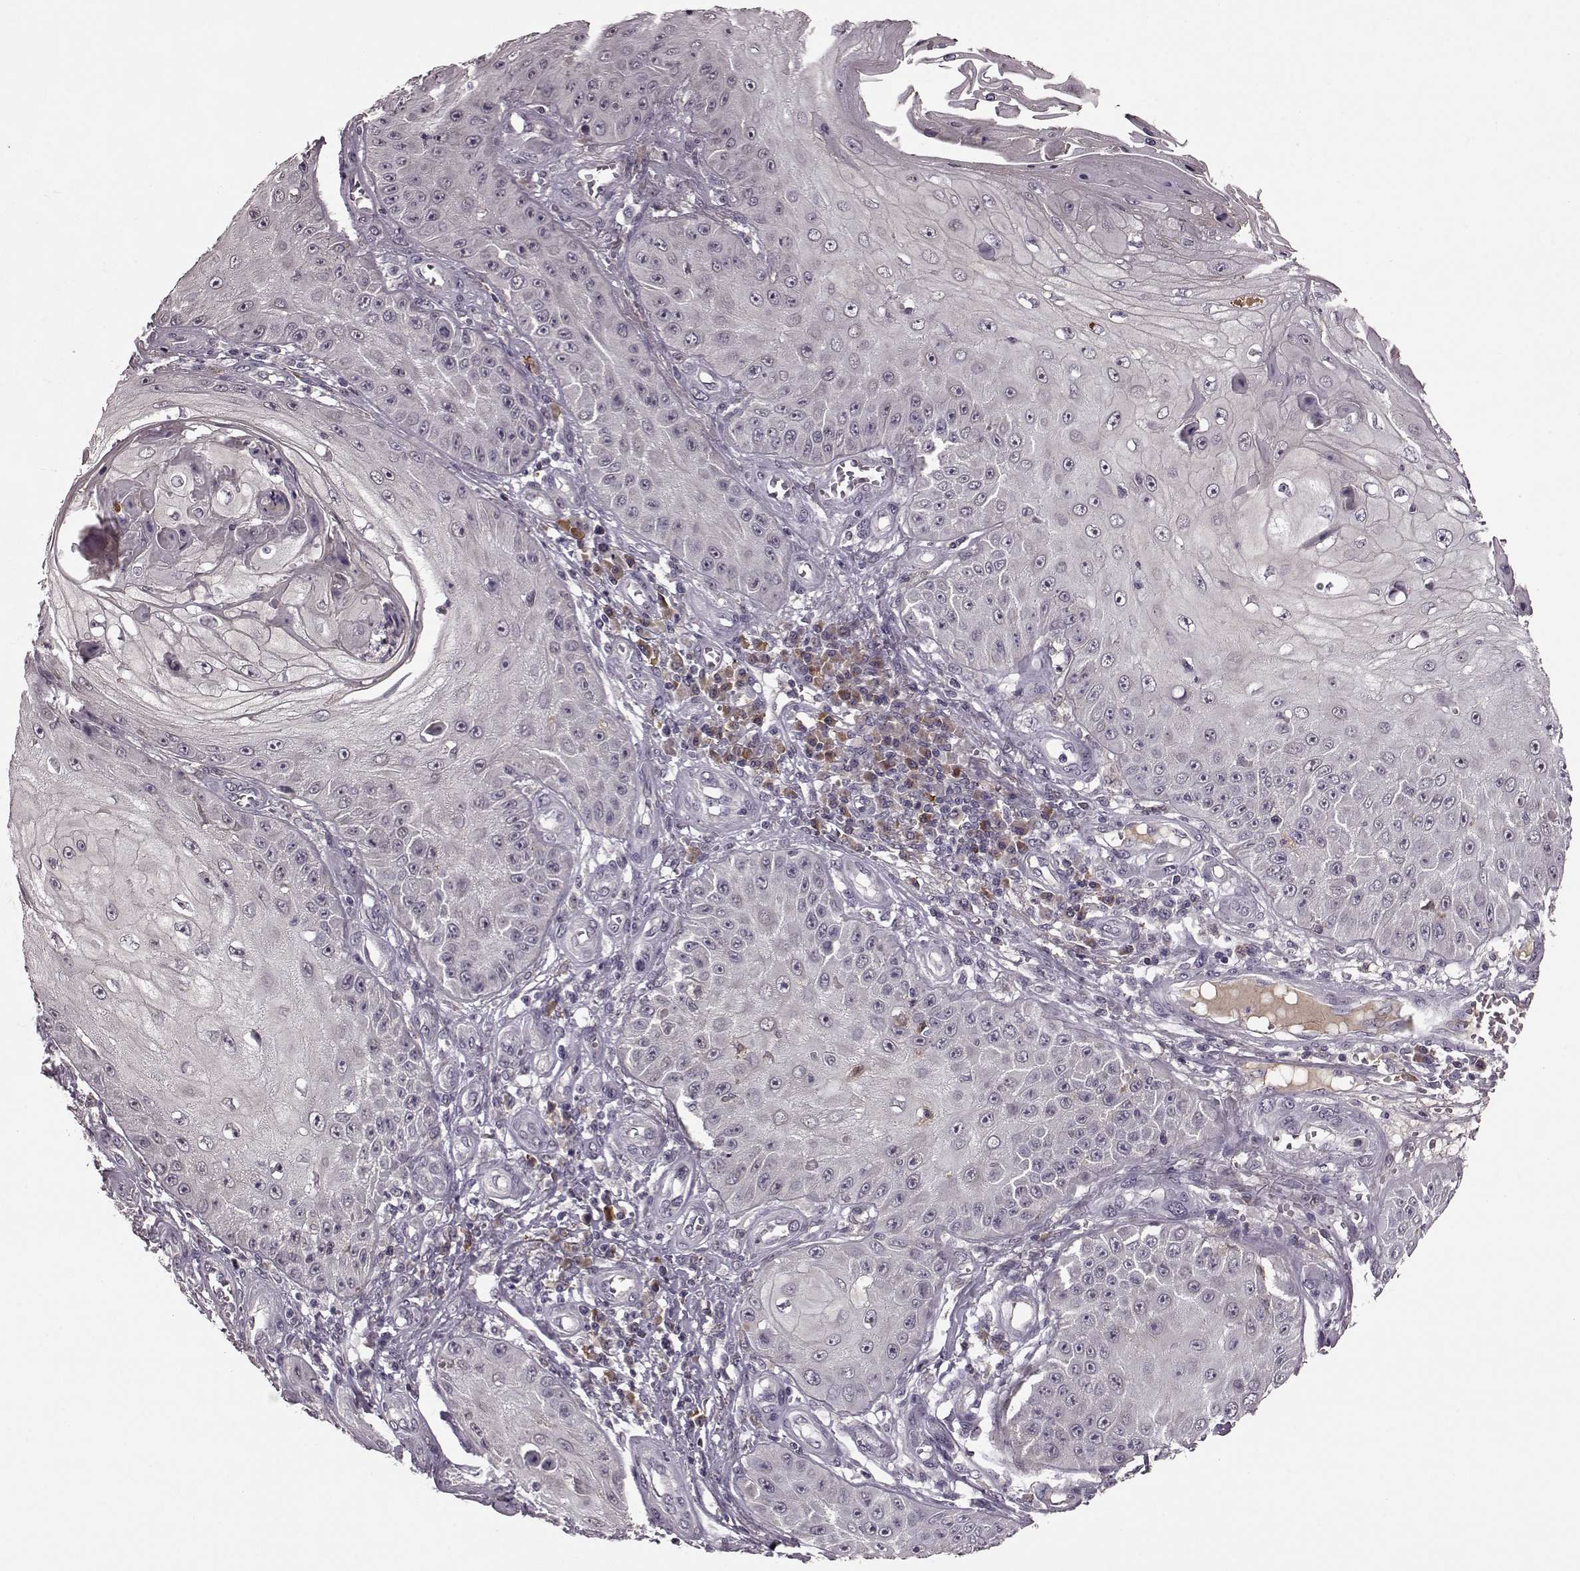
{"staining": {"intensity": "negative", "quantity": "none", "location": "none"}, "tissue": "skin cancer", "cell_type": "Tumor cells", "image_type": "cancer", "snomed": [{"axis": "morphology", "description": "Squamous cell carcinoma, NOS"}, {"axis": "topography", "description": "Skin"}], "caption": "Micrograph shows no significant protein positivity in tumor cells of skin squamous cell carcinoma. The staining was performed using DAB to visualize the protein expression in brown, while the nuclei were stained in blue with hematoxylin (Magnification: 20x).", "gene": "NRL", "patient": {"sex": "male", "age": 70}}